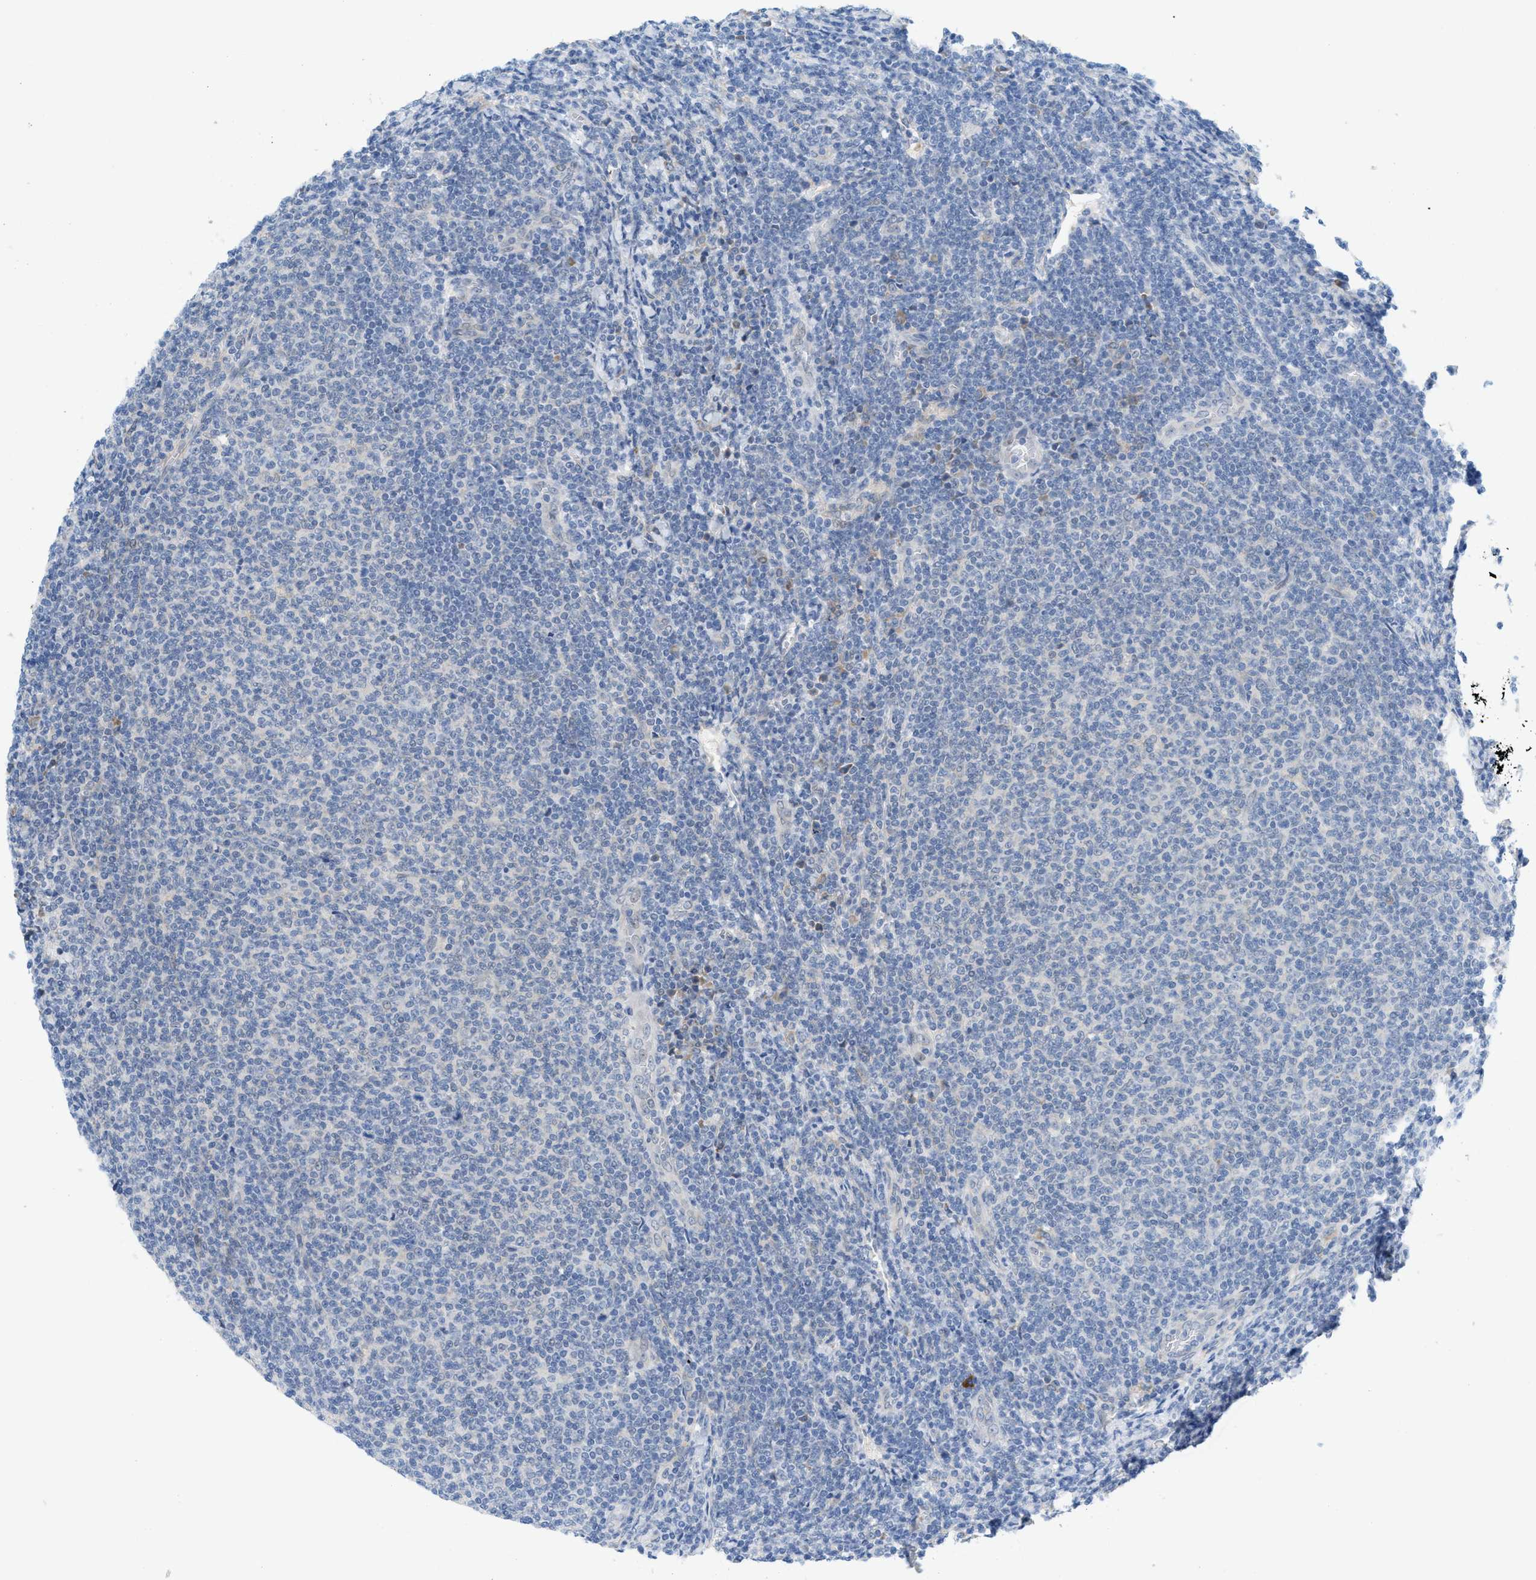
{"staining": {"intensity": "negative", "quantity": "none", "location": "none"}, "tissue": "lymphoma", "cell_type": "Tumor cells", "image_type": "cancer", "snomed": [{"axis": "morphology", "description": "Malignant lymphoma, non-Hodgkin's type, Low grade"}, {"axis": "topography", "description": "Lymph node"}], "caption": "A micrograph of human lymphoma is negative for staining in tumor cells. (Stains: DAB IHC with hematoxylin counter stain, Microscopy: brightfield microscopy at high magnification).", "gene": "MFSD6", "patient": {"sex": "male", "age": 66}}